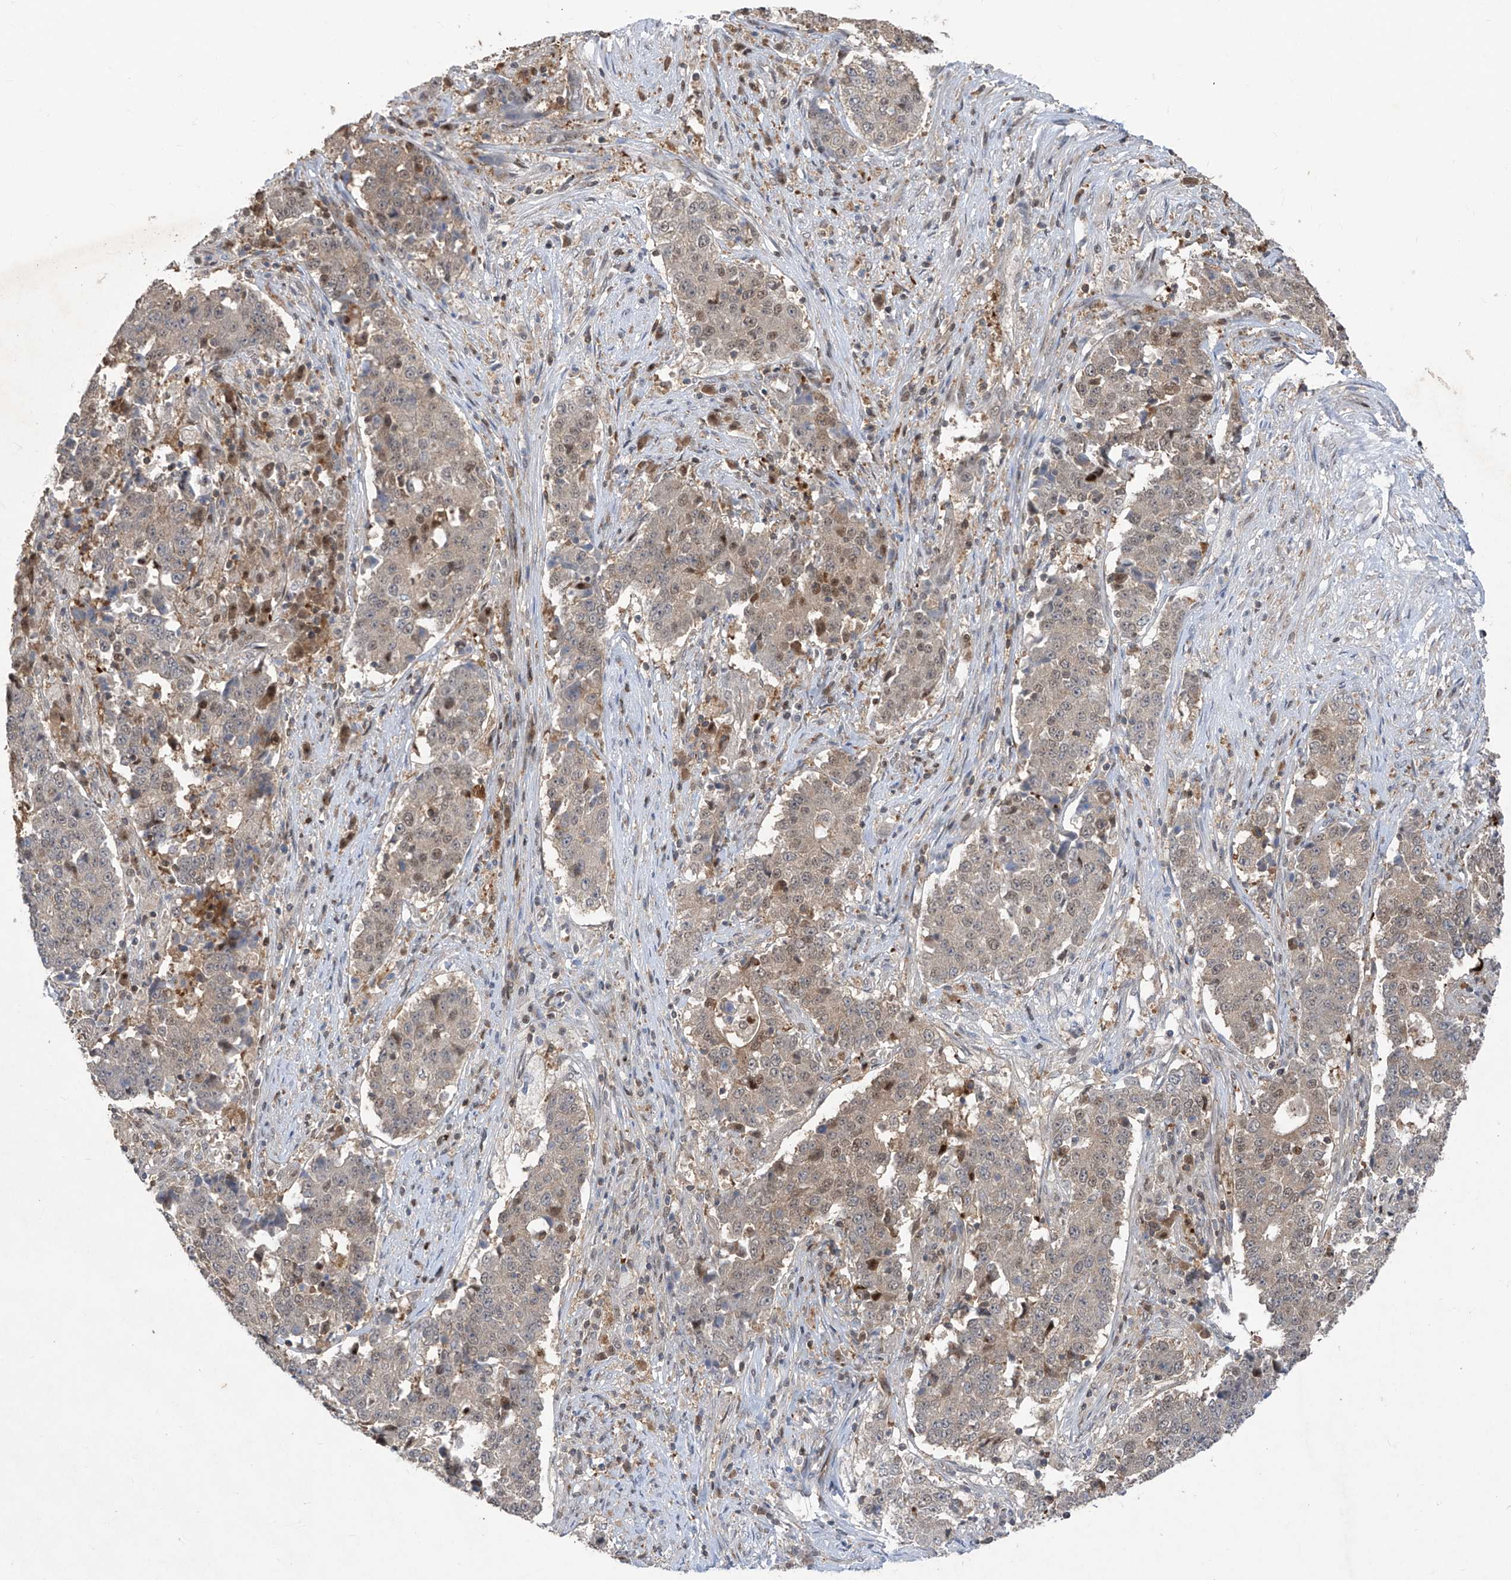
{"staining": {"intensity": "weak", "quantity": "25%-75%", "location": "nuclear"}, "tissue": "stomach cancer", "cell_type": "Tumor cells", "image_type": "cancer", "snomed": [{"axis": "morphology", "description": "Adenocarcinoma, NOS"}, {"axis": "topography", "description": "Stomach"}], "caption": "IHC photomicrograph of stomach adenocarcinoma stained for a protein (brown), which reveals low levels of weak nuclear staining in approximately 25%-75% of tumor cells.", "gene": "ZNF358", "patient": {"sex": "male", "age": 59}}